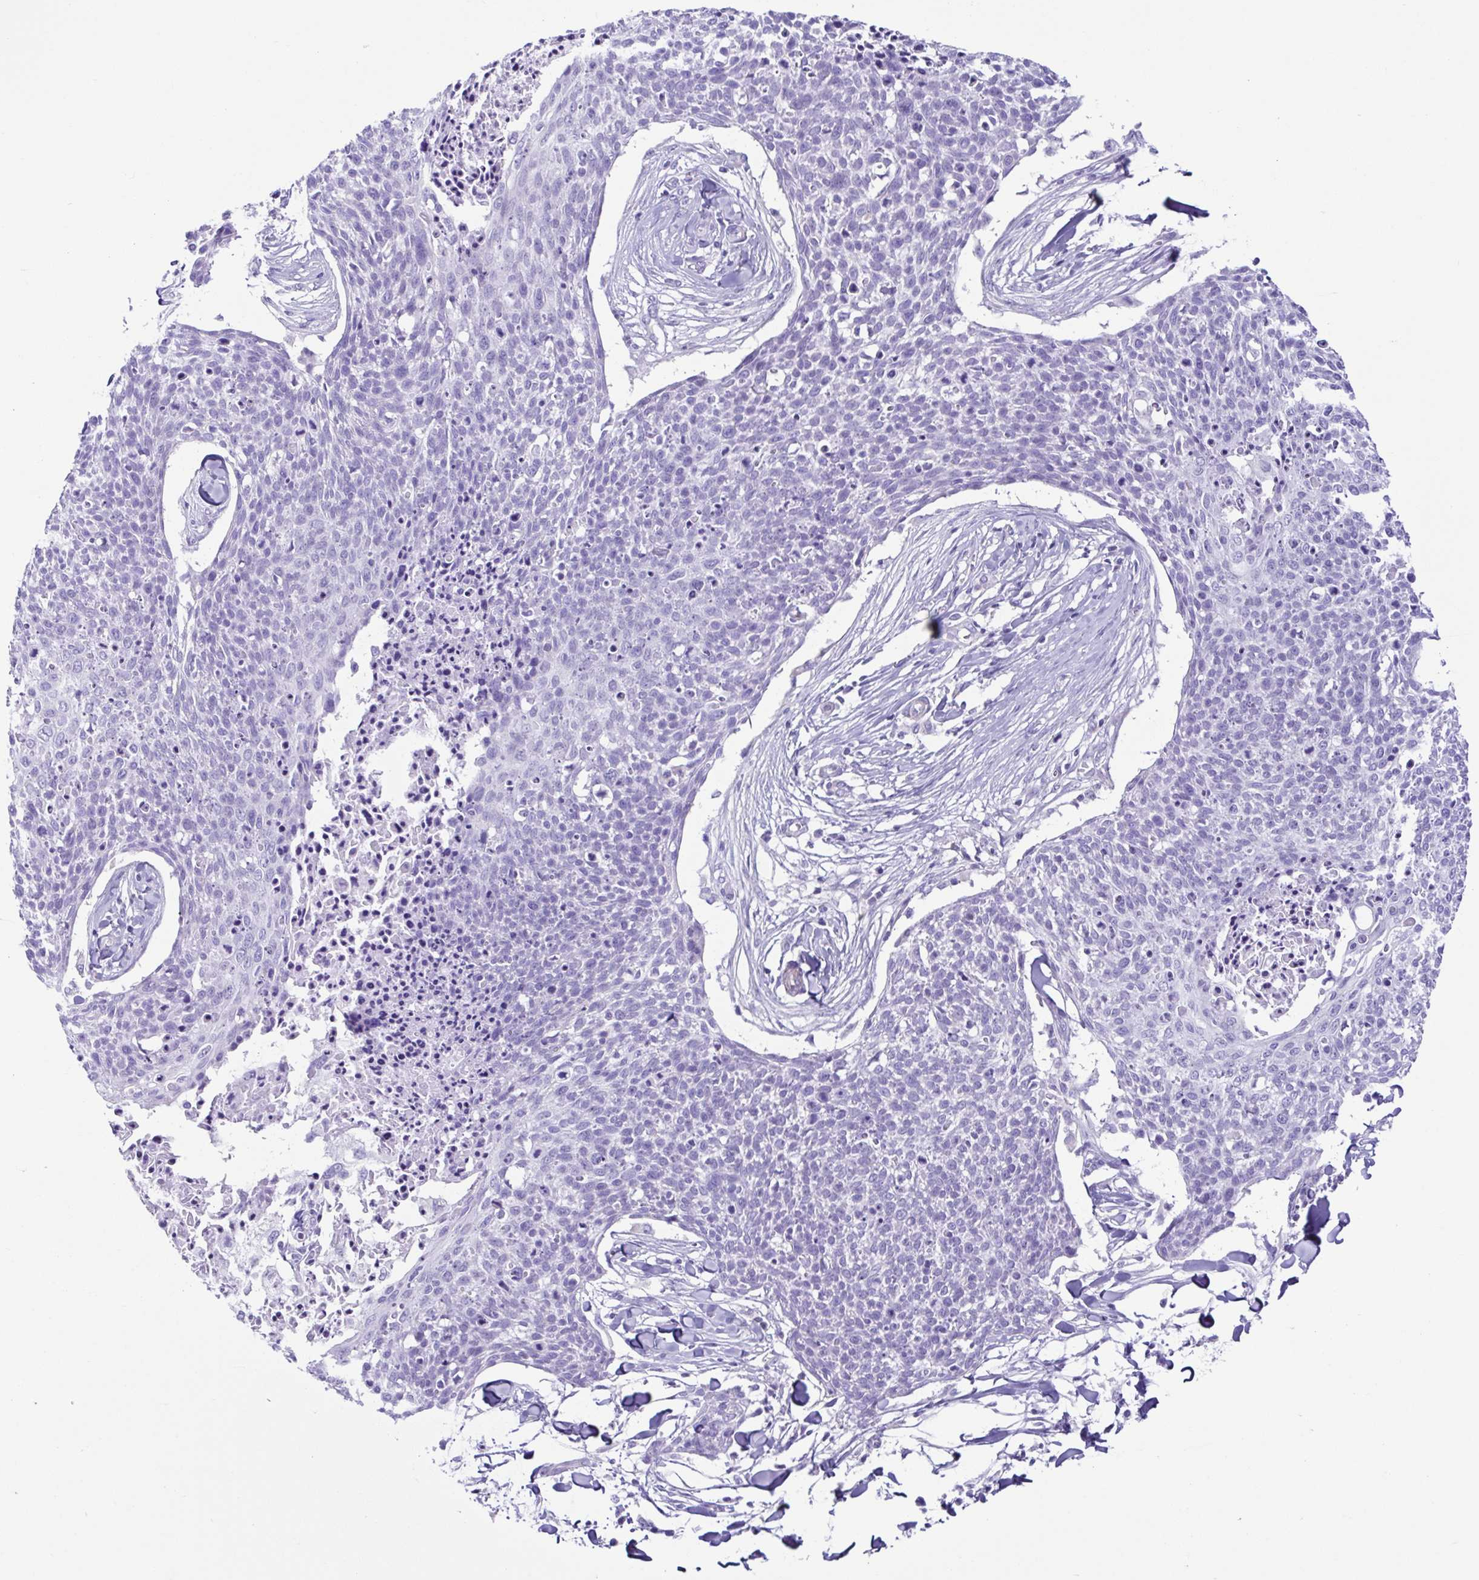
{"staining": {"intensity": "negative", "quantity": "none", "location": "none"}, "tissue": "skin cancer", "cell_type": "Tumor cells", "image_type": "cancer", "snomed": [{"axis": "morphology", "description": "Squamous cell carcinoma, NOS"}, {"axis": "topography", "description": "Skin"}, {"axis": "topography", "description": "Vulva"}], "caption": "Skin squamous cell carcinoma stained for a protein using IHC displays no positivity tumor cells.", "gene": "ACTRT3", "patient": {"sex": "female", "age": 75}}